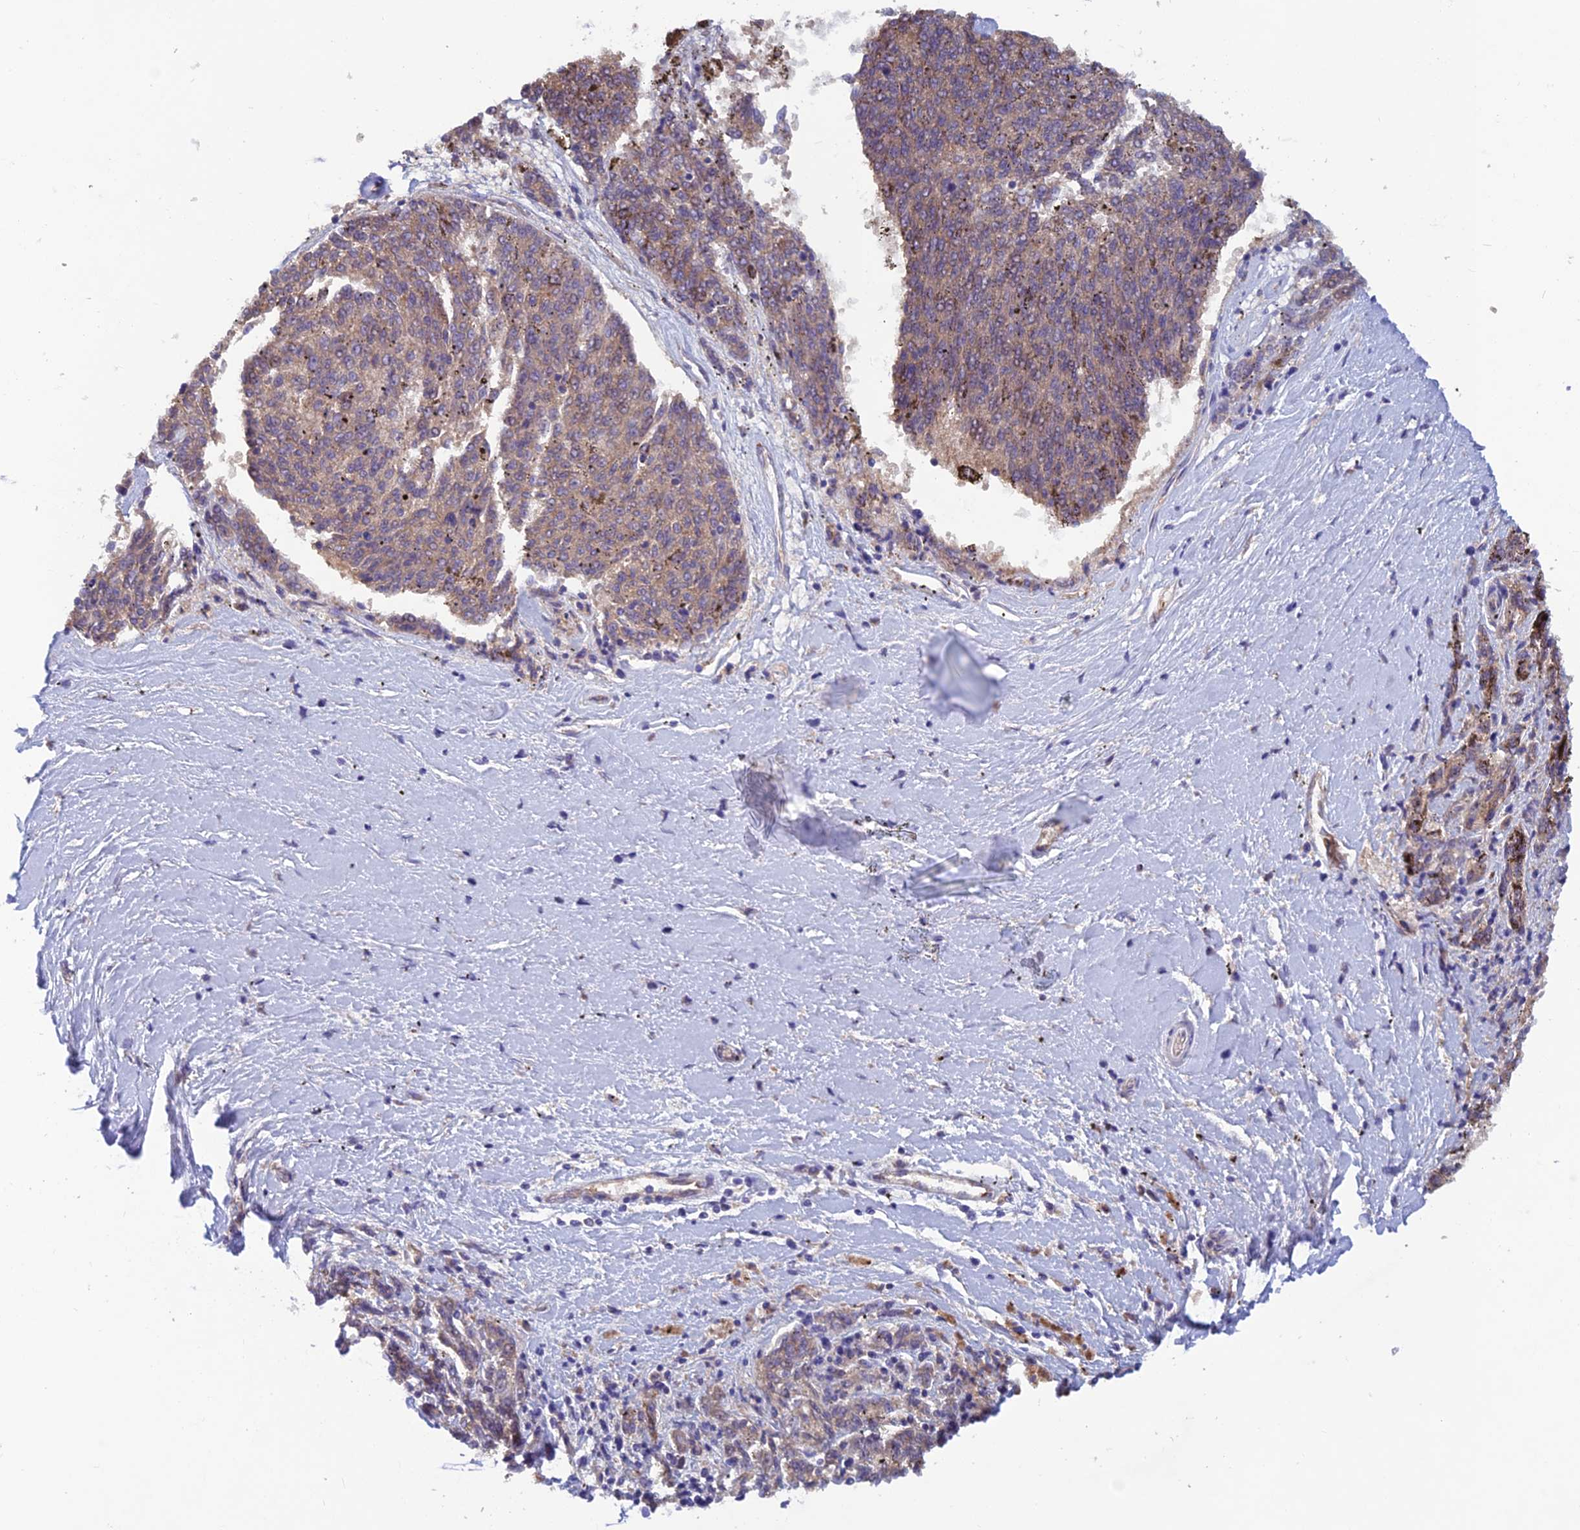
{"staining": {"intensity": "weak", "quantity": "25%-75%", "location": "cytoplasmic/membranous"}, "tissue": "melanoma", "cell_type": "Tumor cells", "image_type": "cancer", "snomed": [{"axis": "morphology", "description": "Malignant melanoma, NOS"}, {"axis": "topography", "description": "Skin"}], "caption": "IHC (DAB (3,3'-diaminobenzidine)) staining of human melanoma reveals weak cytoplasmic/membranous protein staining in approximately 25%-75% of tumor cells.", "gene": "HECA", "patient": {"sex": "female", "age": 72}}